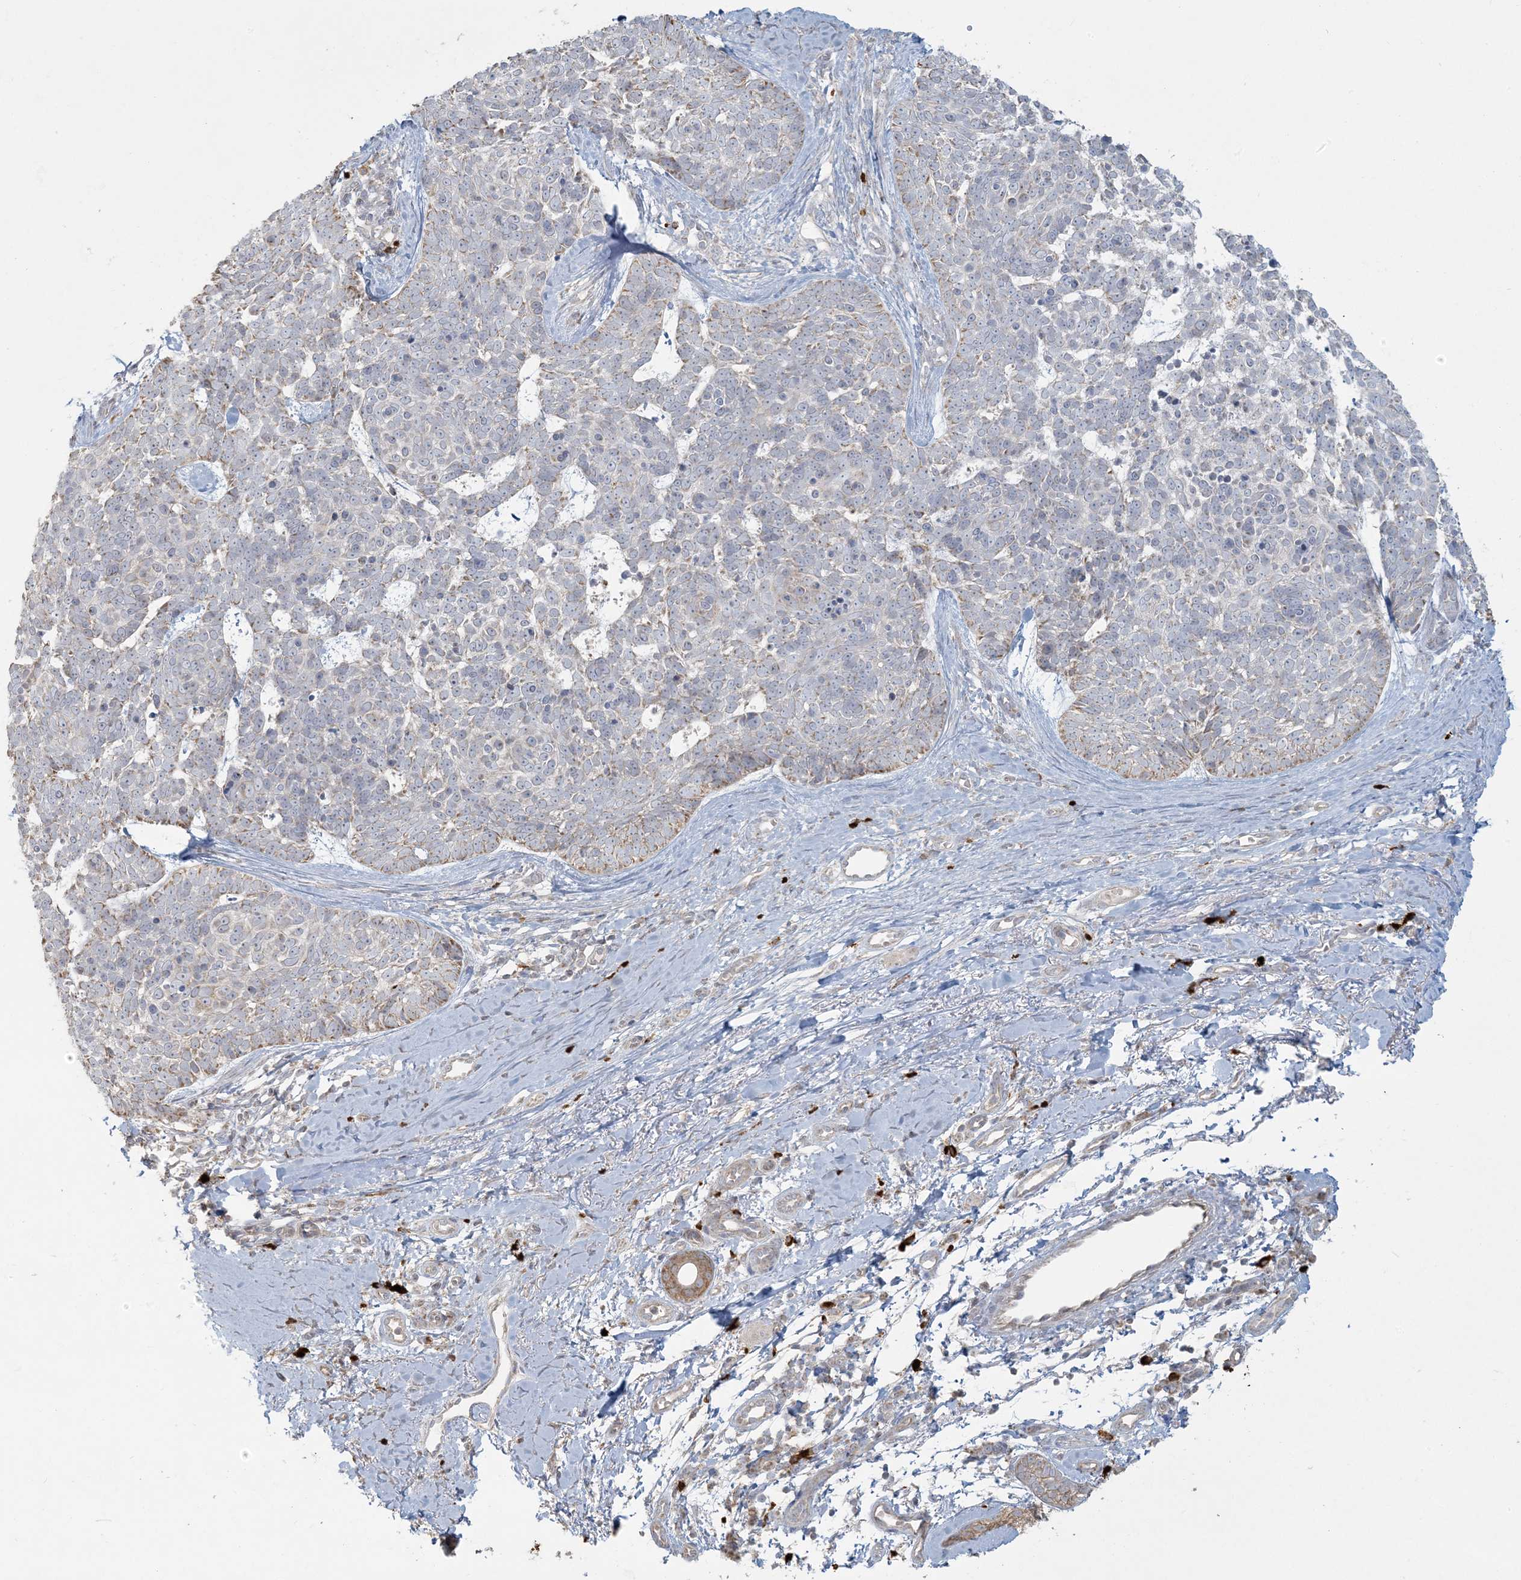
{"staining": {"intensity": "weak", "quantity": "<25%", "location": "cytoplasmic/membranous"}, "tissue": "skin cancer", "cell_type": "Tumor cells", "image_type": "cancer", "snomed": [{"axis": "morphology", "description": "Basal cell carcinoma"}, {"axis": "topography", "description": "Skin"}], "caption": "Protein analysis of skin cancer exhibits no significant expression in tumor cells.", "gene": "MCAT", "patient": {"sex": "female", "age": 81}}